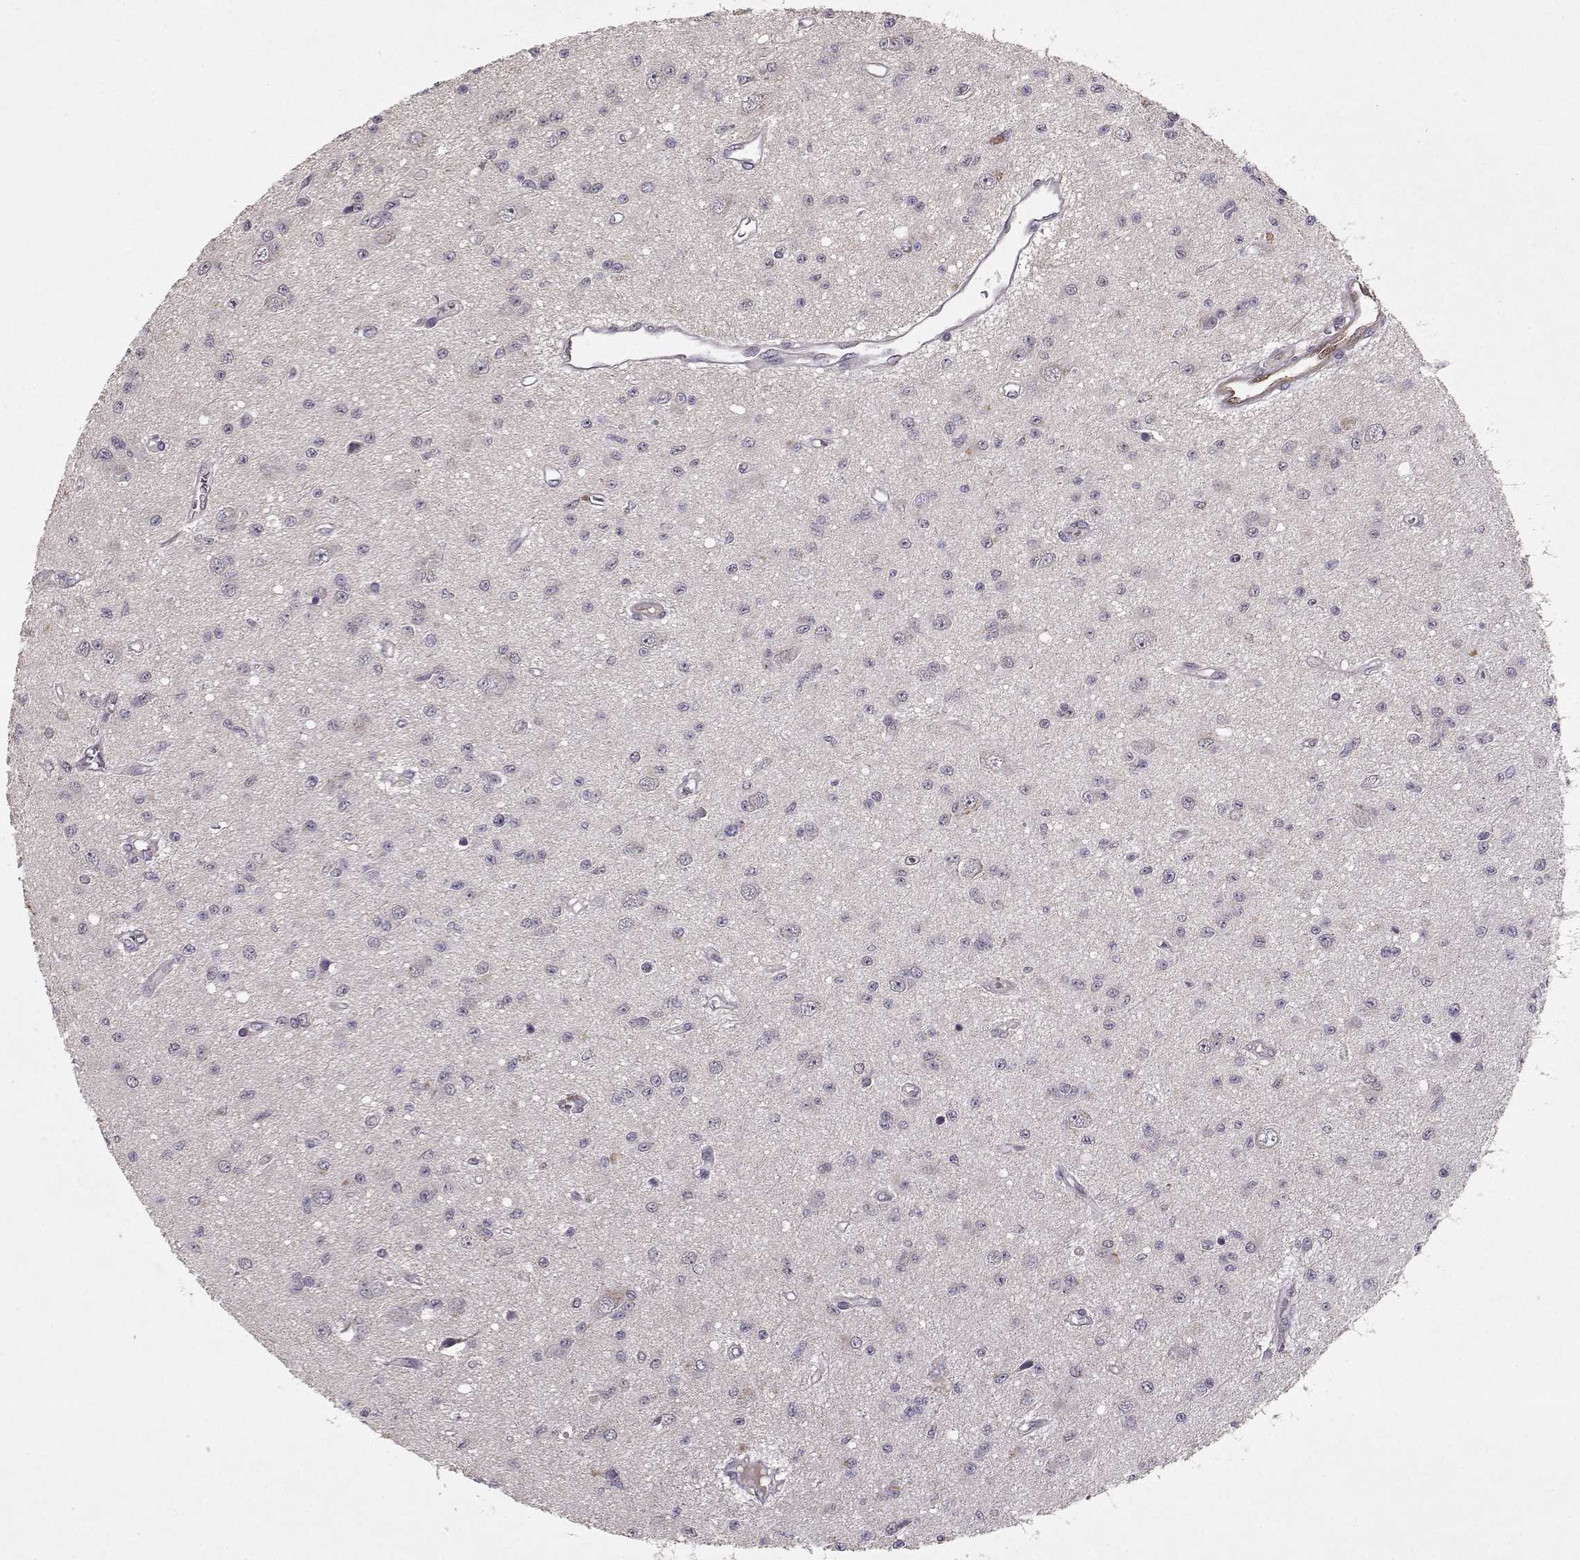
{"staining": {"intensity": "negative", "quantity": "none", "location": "none"}, "tissue": "glioma", "cell_type": "Tumor cells", "image_type": "cancer", "snomed": [{"axis": "morphology", "description": "Glioma, malignant, Low grade"}, {"axis": "topography", "description": "Brain"}], "caption": "Photomicrograph shows no significant protein staining in tumor cells of malignant low-grade glioma.", "gene": "BMX", "patient": {"sex": "female", "age": 45}}